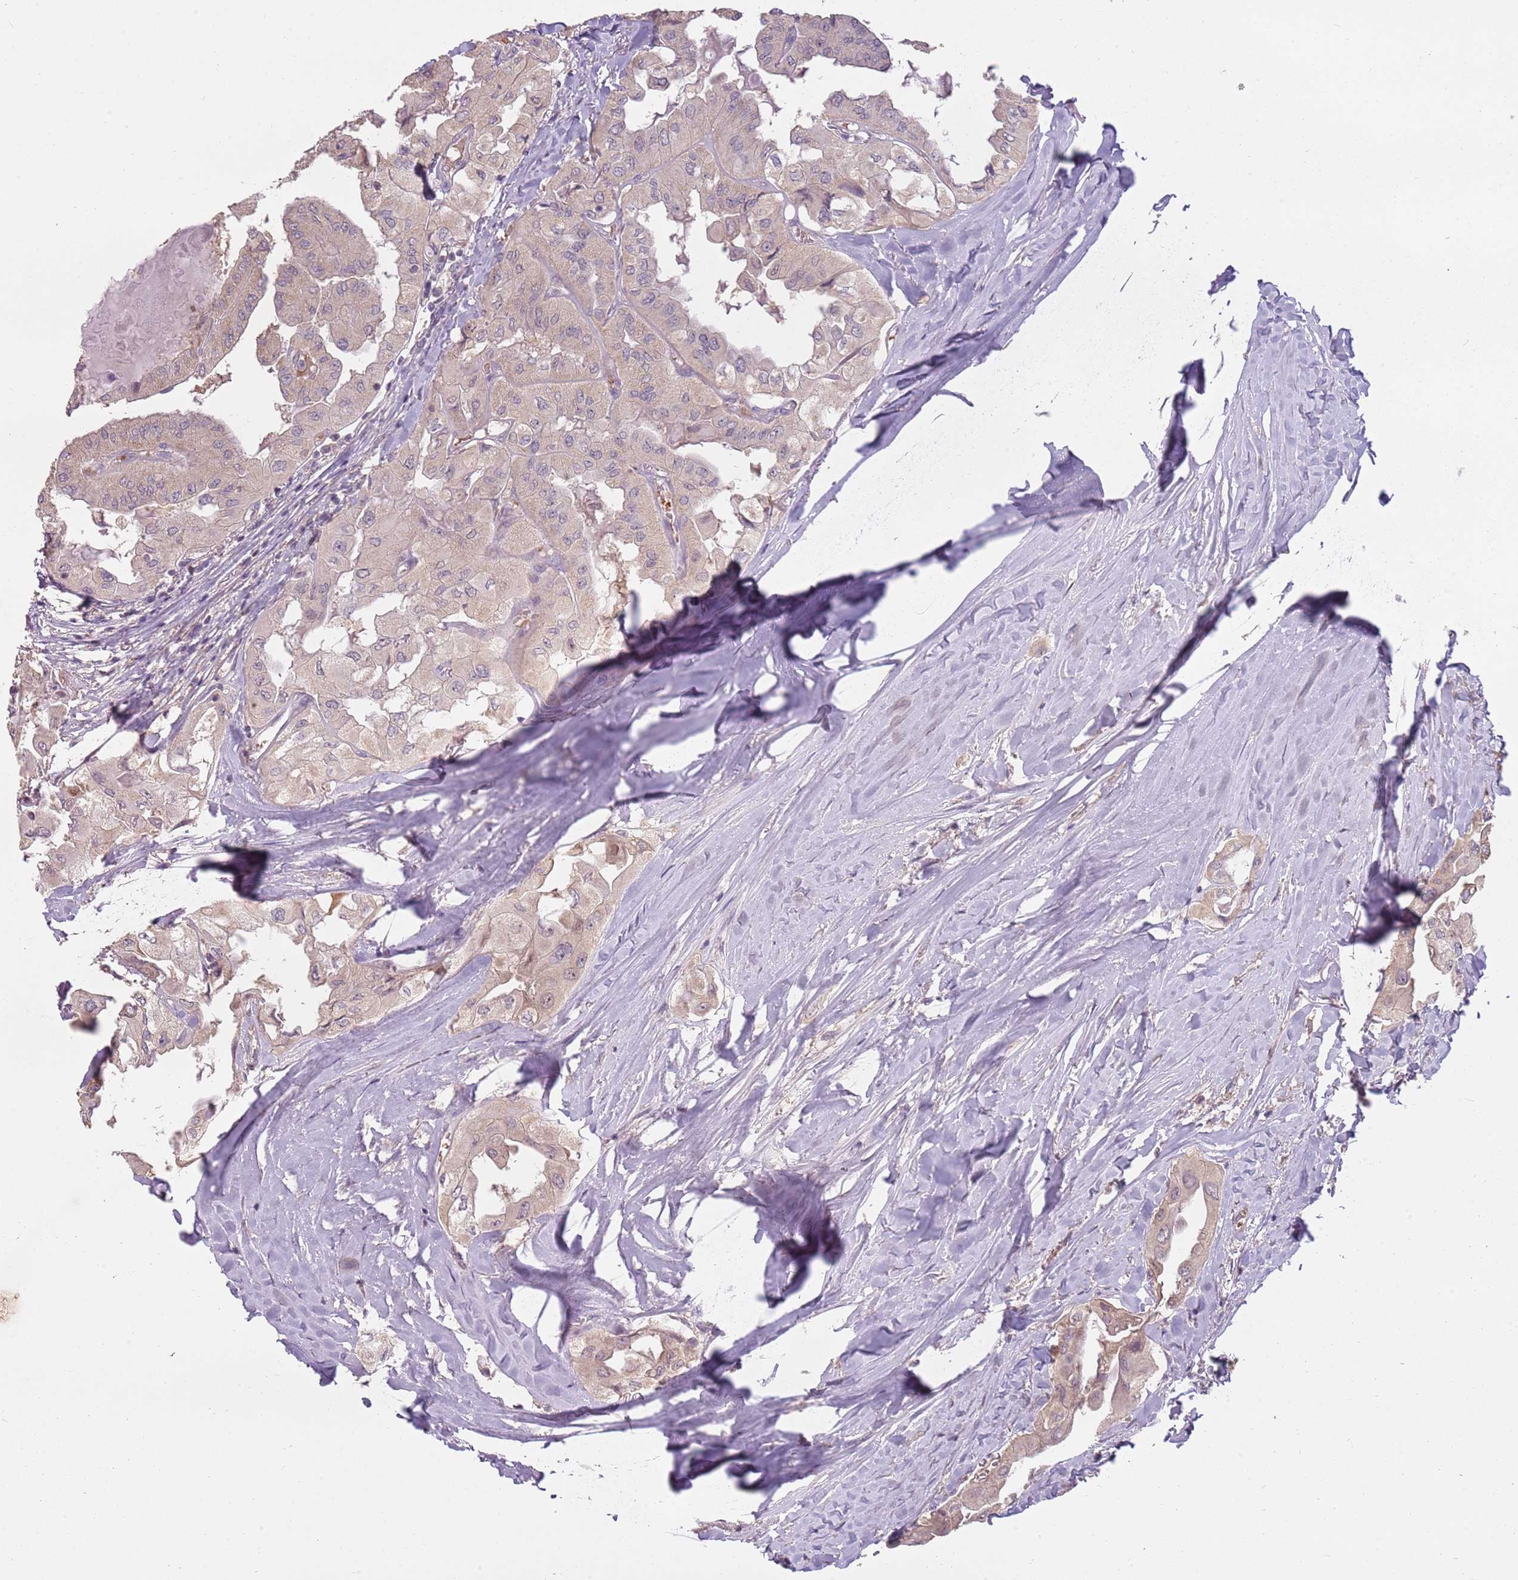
{"staining": {"intensity": "weak", "quantity": "25%-75%", "location": "cytoplasmic/membranous"}, "tissue": "thyroid cancer", "cell_type": "Tumor cells", "image_type": "cancer", "snomed": [{"axis": "morphology", "description": "Normal tissue, NOS"}, {"axis": "morphology", "description": "Papillary adenocarcinoma, NOS"}, {"axis": "topography", "description": "Thyroid gland"}], "caption": "A brown stain shows weak cytoplasmic/membranous staining of a protein in human thyroid cancer (papillary adenocarcinoma) tumor cells.", "gene": "TEKT4", "patient": {"sex": "female", "age": 59}}